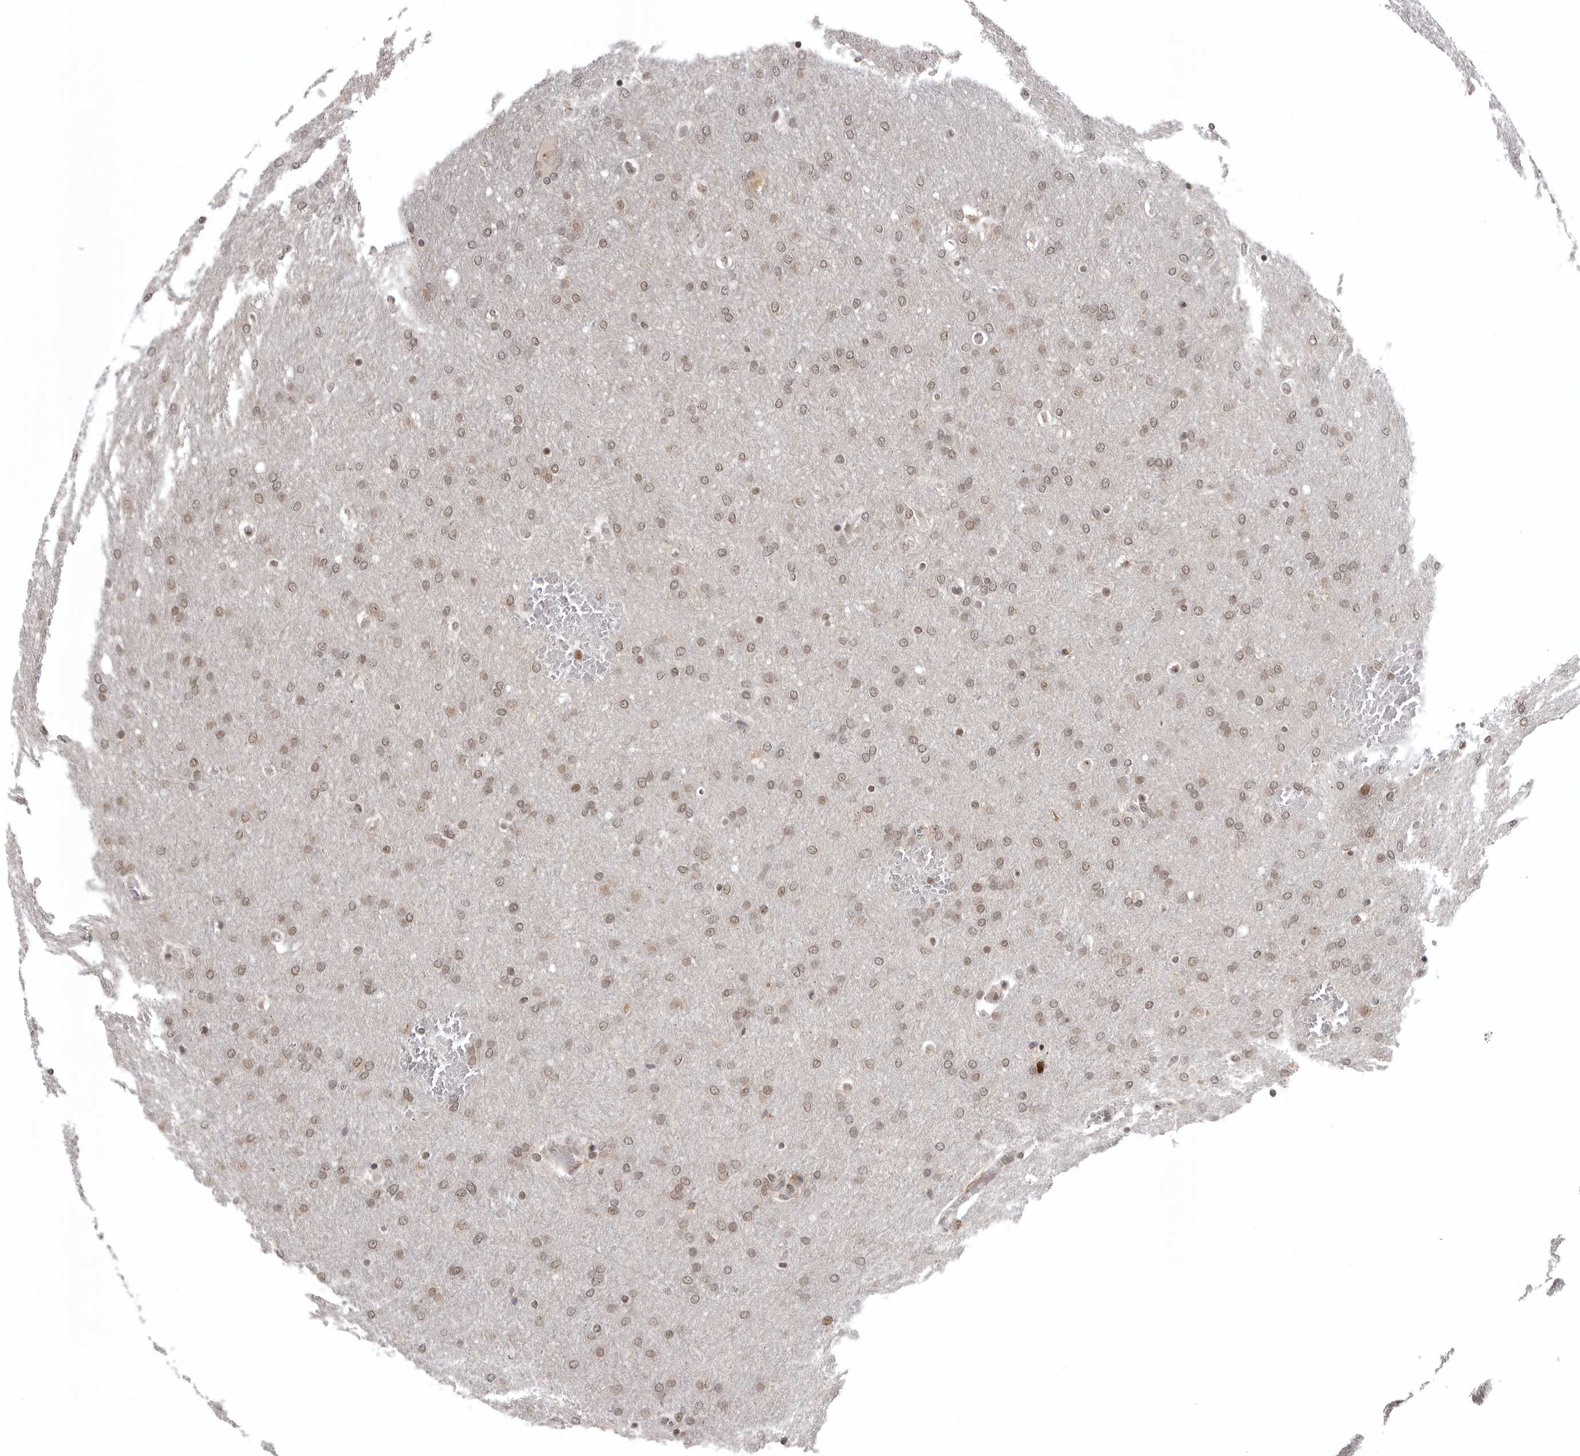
{"staining": {"intensity": "moderate", "quantity": ">75%", "location": "nuclear"}, "tissue": "glioma", "cell_type": "Tumor cells", "image_type": "cancer", "snomed": [{"axis": "morphology", "description": "Glioma, malignant, Low grade"}, {"axis": "topography", "description": "Brain"}], "caption": "This photomicrograph displays immunohistochemistry (IHC) staining of human glioma, with medium moderate nuclear staining in approximately >75% of tumor cells.", "gene": "PRDM10", "patient": {"sex": "female", "age": 37}}